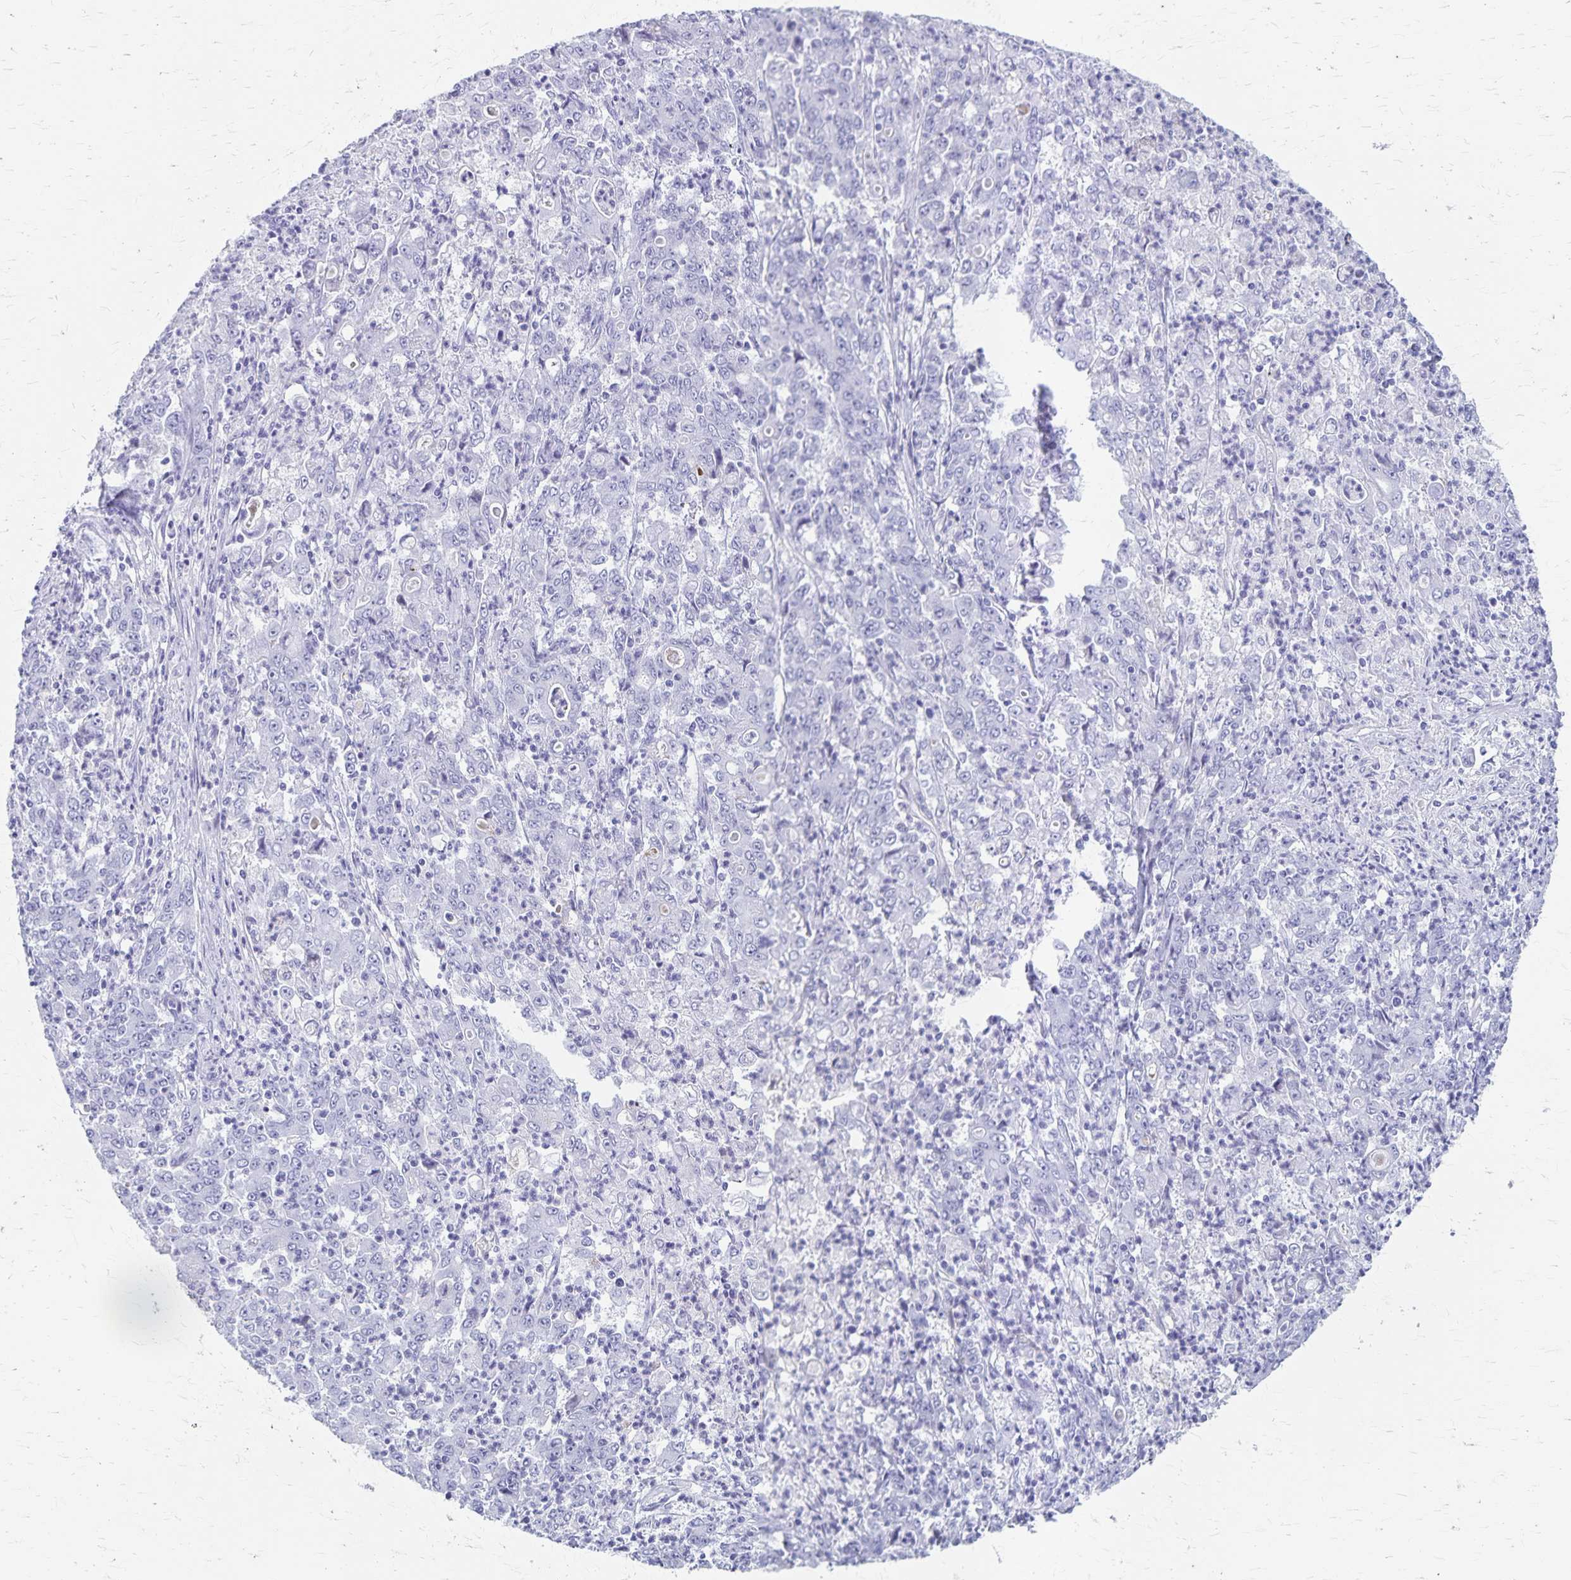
{"staining": {"intensity": "negative", "quantity": "none", "location": "none"}, "tissue": "stomach cancer", "cell_type": "Tumor cells", "image_type": "cancer", "snomed": [{"axis": "morphology", "description": "Adenocarcinoma, NOS"}, {"axis": "topography", "description": "Stomach, lower"}], "caption": "Tumor cells are negative for brown protein staining in stomach cancer (adenocarcinoma).", "gene": "GPBAR1", "patient": {"sex": "female", "age": 71}}